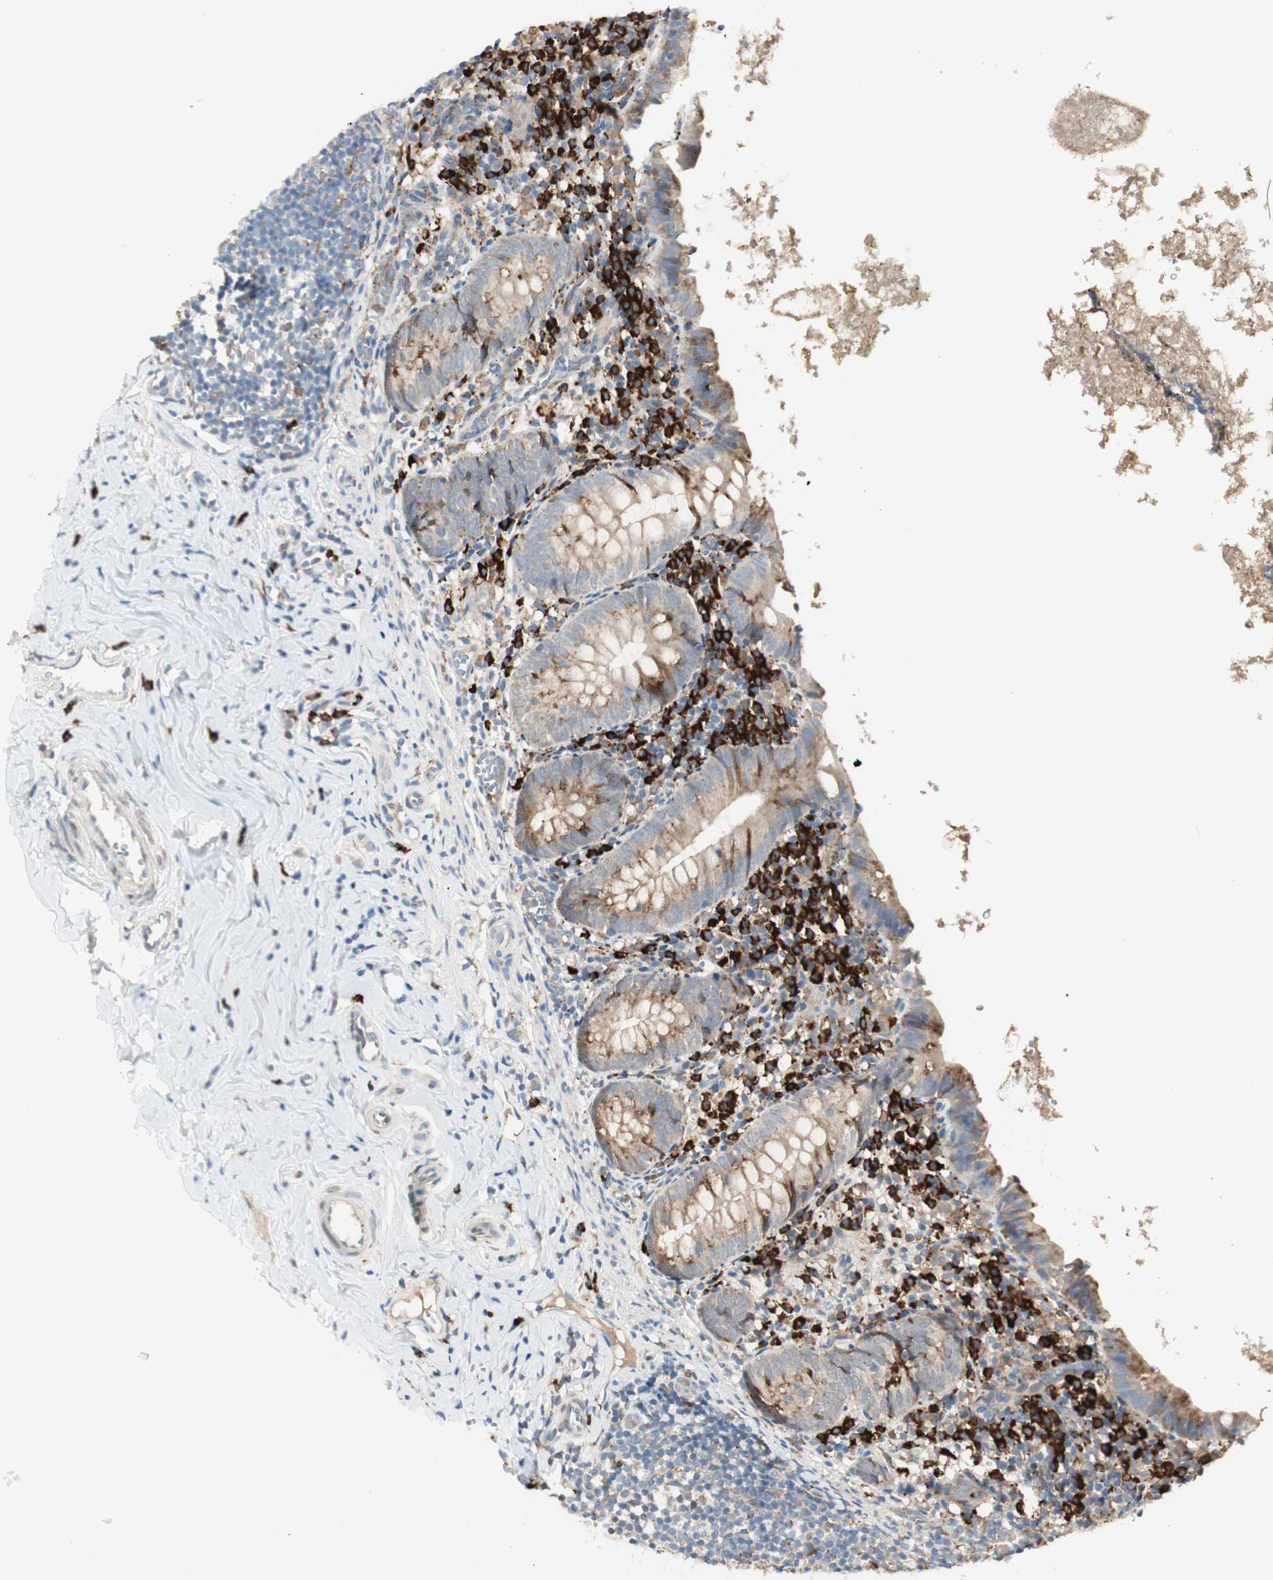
{"staining": {"intensity": "moderate", "quantity": ">75%", "location": "cytoplasmic/membranous"}, "tissue": "appendix", "cell_type": "Glandular cells", "image_type": "normal", "snomed": [{"axis": "morphology", "description": "Normal tissue, NOS"}, {"axis": "topography", "description": "Appendix"}], "caption": "Glandular cells exhibit moderate cytoplasmic/membranous positivity in approximately >75% of cells in normal appendix. The staining was performed using DAB (3,3'-diaminobenzidine) to visualize the protein expression in brown, while the nuclei were stained in blue with hematoxylin (Magnification: 20x).", "gene": "HSP90B1", "patient": {"sex": "female", "age": 10}}